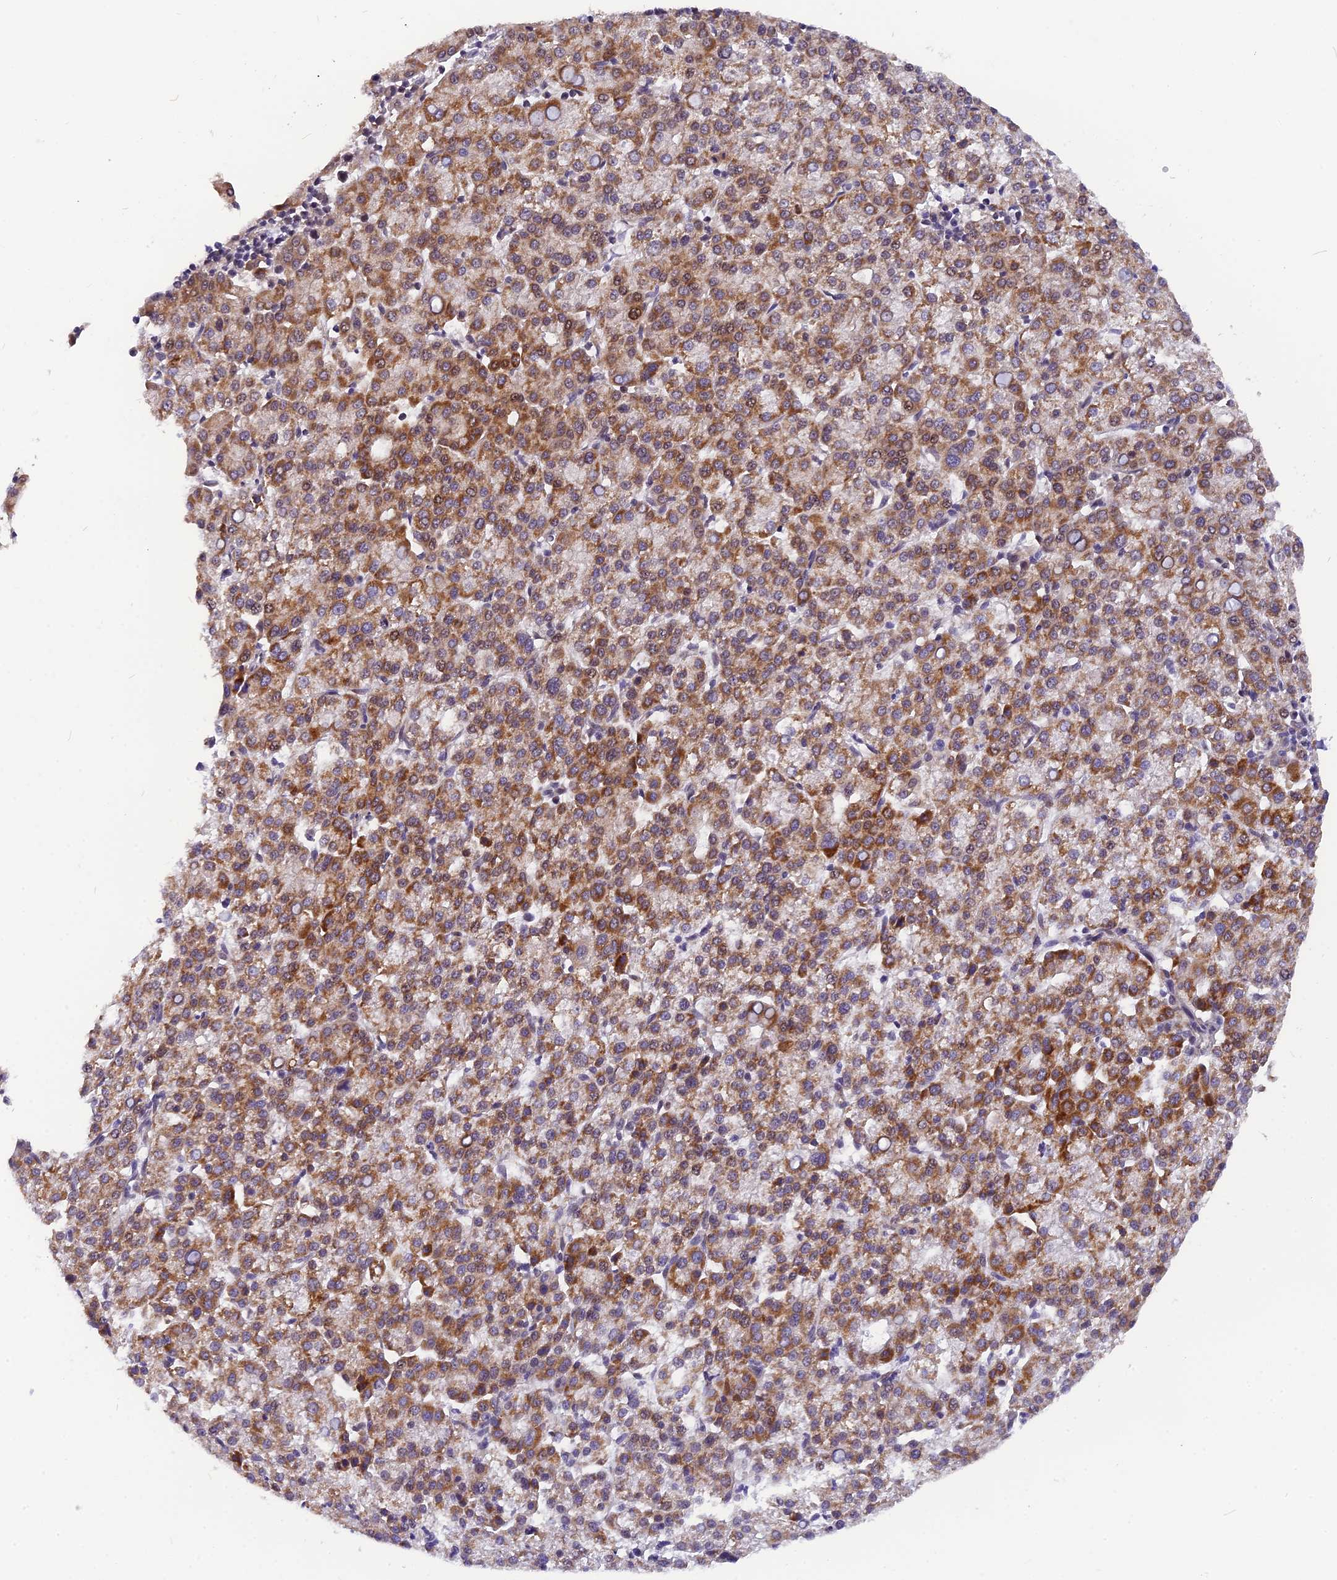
{"staining": {"intensity": "moderate", "quantity": ">75%", "location": "cytoplasmic/membranous"}, "tissue": "liver cancer", "cell_type": "Tumor cells", "image_type": "cancer", "snomed": [{"axis": "morphology", "description": "Carcinoma, Hepatocellular, NOS"}, {"axis": "topography", "description": "Liver"}], "caption": "Protein staining reveals moderate cytoplasmic/membranous expression in about >75% of tumor cells in hepatocellular carcinoma (liver).", "gene": "CMC1", "patient": {"sex": "female", "age": 58}}